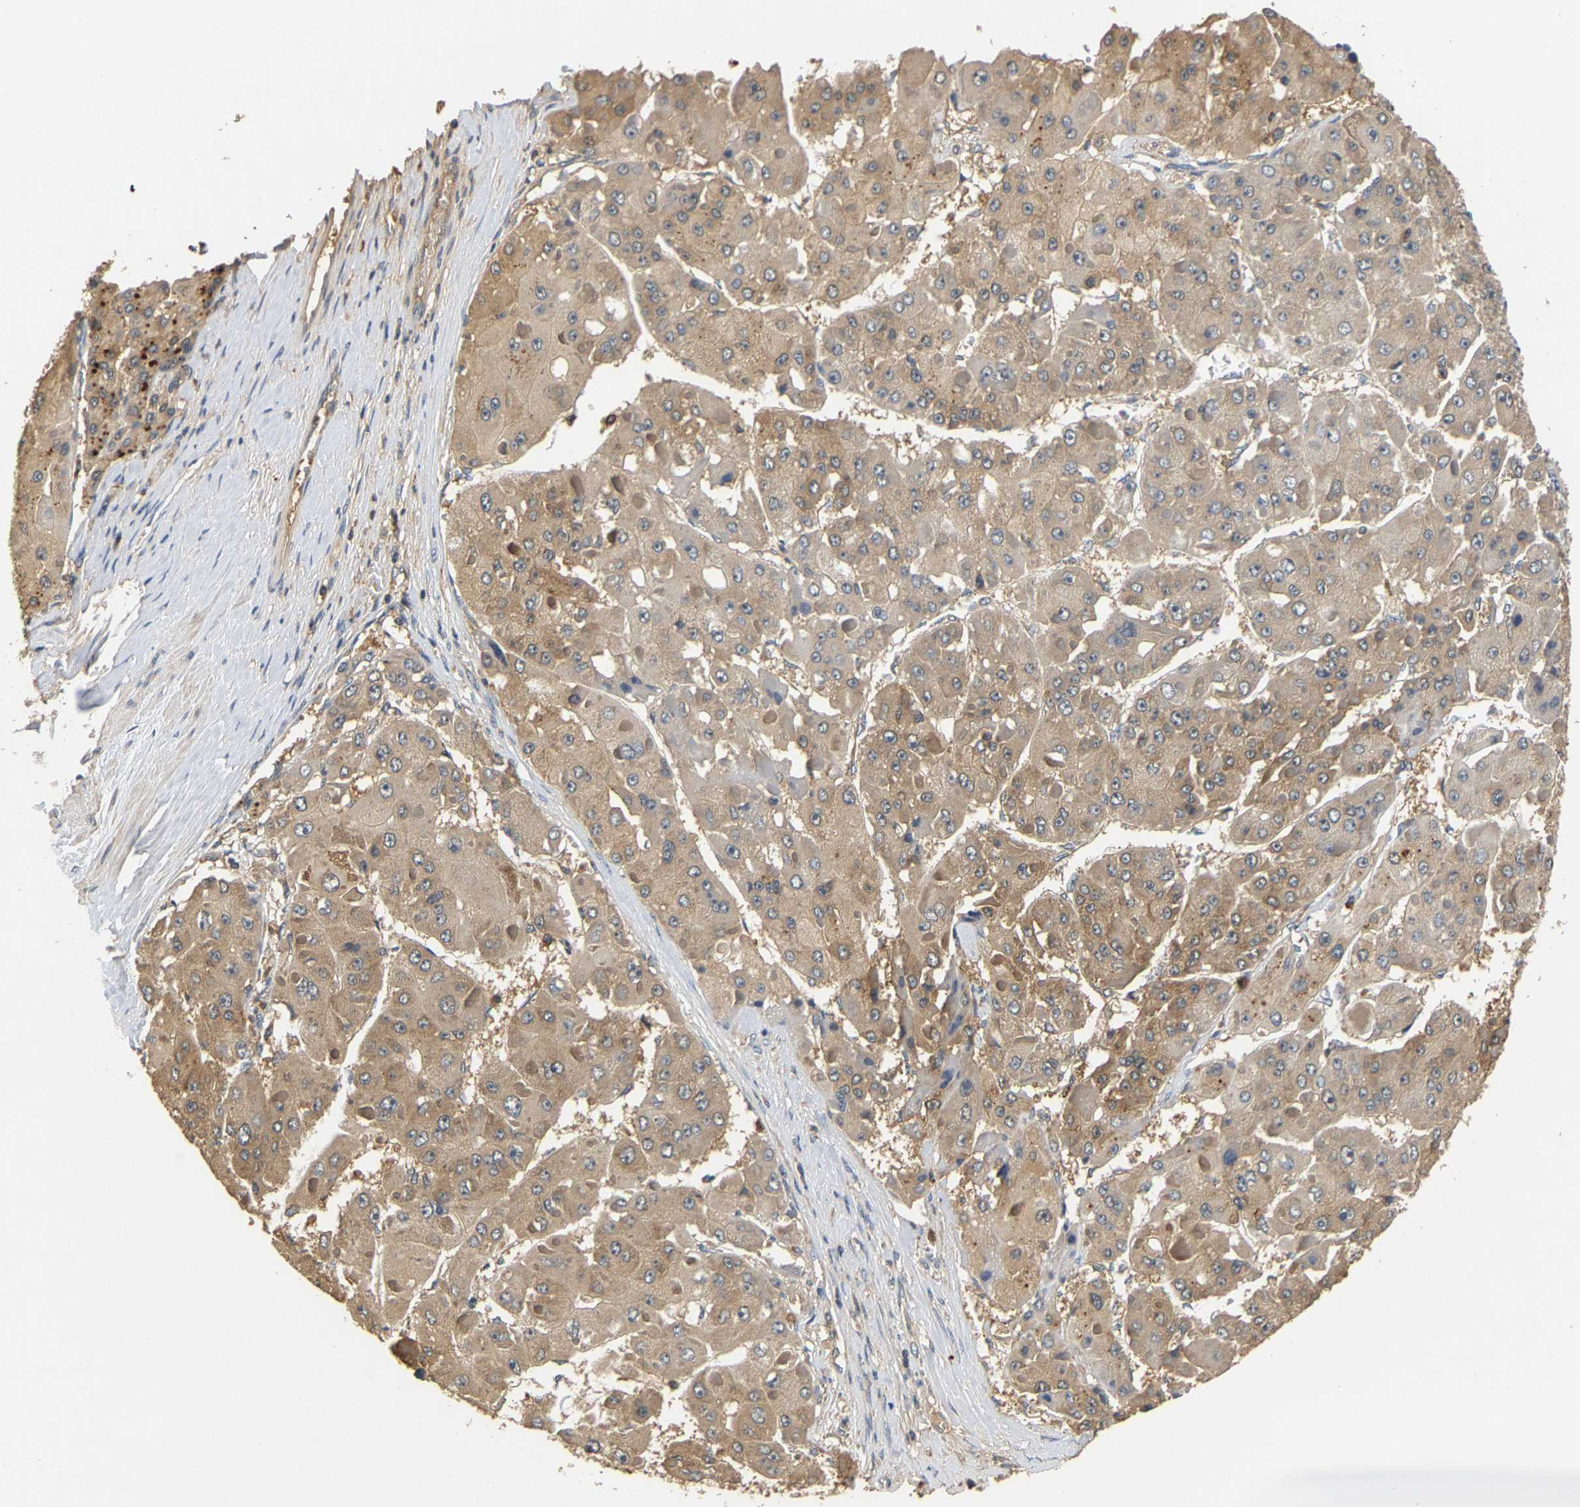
{"staining": {"intensity": "weak", "quantity": ">75%", "location": "cytoplasmic/membranous"}, "tissue": "liver cancer", "cell_type": "Tumor cells", "image_type": "cancer", "snomed": [{"axis": "morphology", "description": "Carcinoma, Hepatocellular, NOS"}, {"axis": "topography", "description": "Liver"}], "caption": "An immunohistochemistry (IHC) photomicrograph of tumor tissue is shown. Protein staining in brown labels weak cytoplasmic/membranous positivity in liver hepatocellular carcinoma within tumor cells.", "gene": "GPI", "patient": {"sex": "female", "age": 73}}